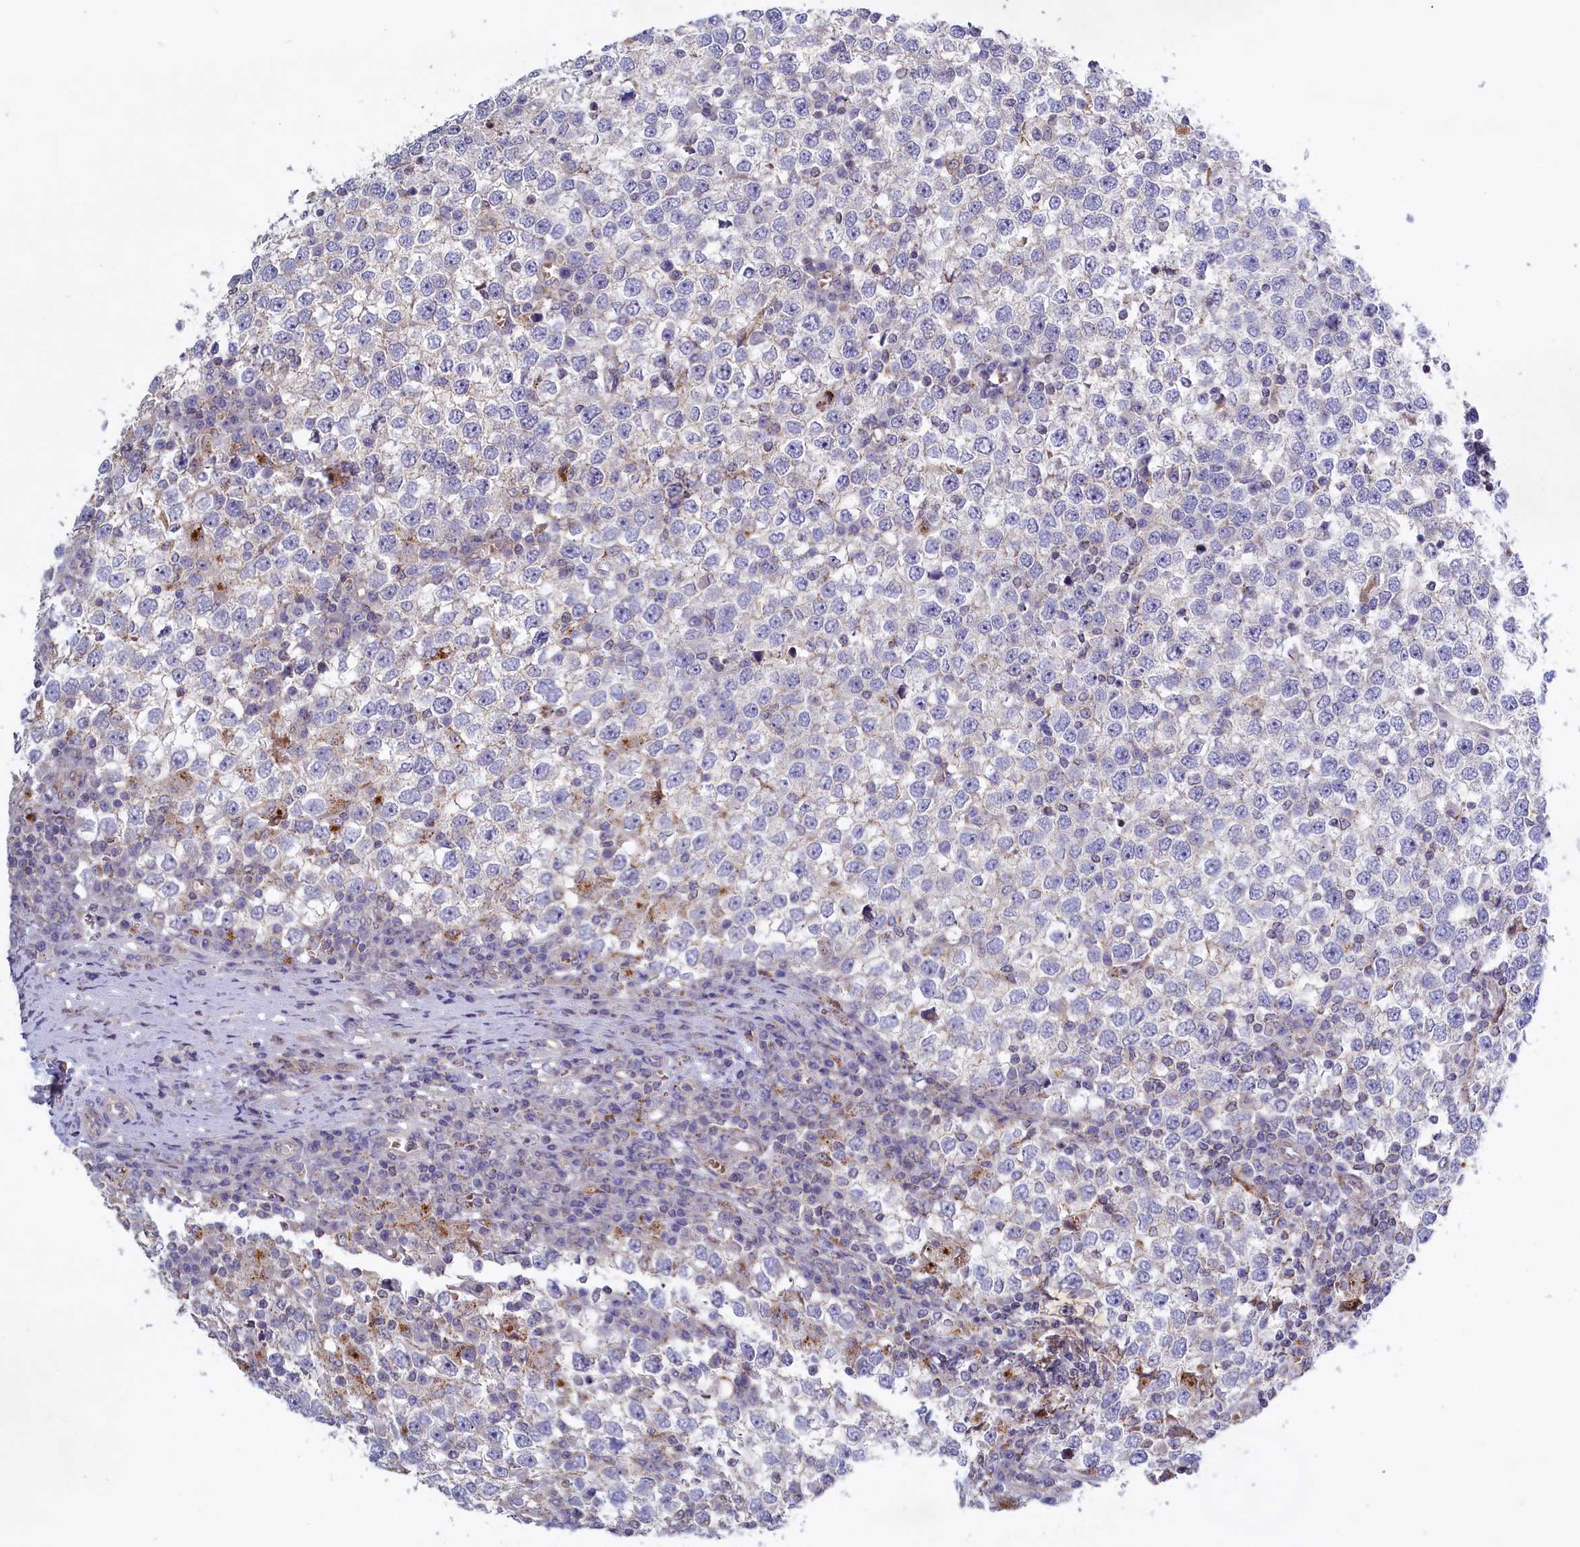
{"staining": {"intensity": "negative", "quantity": "none", "location": "none"}, "tissue": "testis cancer", "cell_type": "Tumor cells", "image_type": "cancer", "snomed": [{"axis": "morphology", "description": "Seminoma, NOS"}, {"axis": "topography", "description": "Testis"}], "caption": "Micrograph shows no protein staining in tumor cells of seminoma (testis) tissue. The staining was performed using DAB (3,3'-diaminobenzidine) to visualize the protein expression in brown, while the nuclei were stained in blue with hematoxylin (Magnification: 20x).", "gene": "HYKK", "patient": {"sex": "male", "age": 65}}